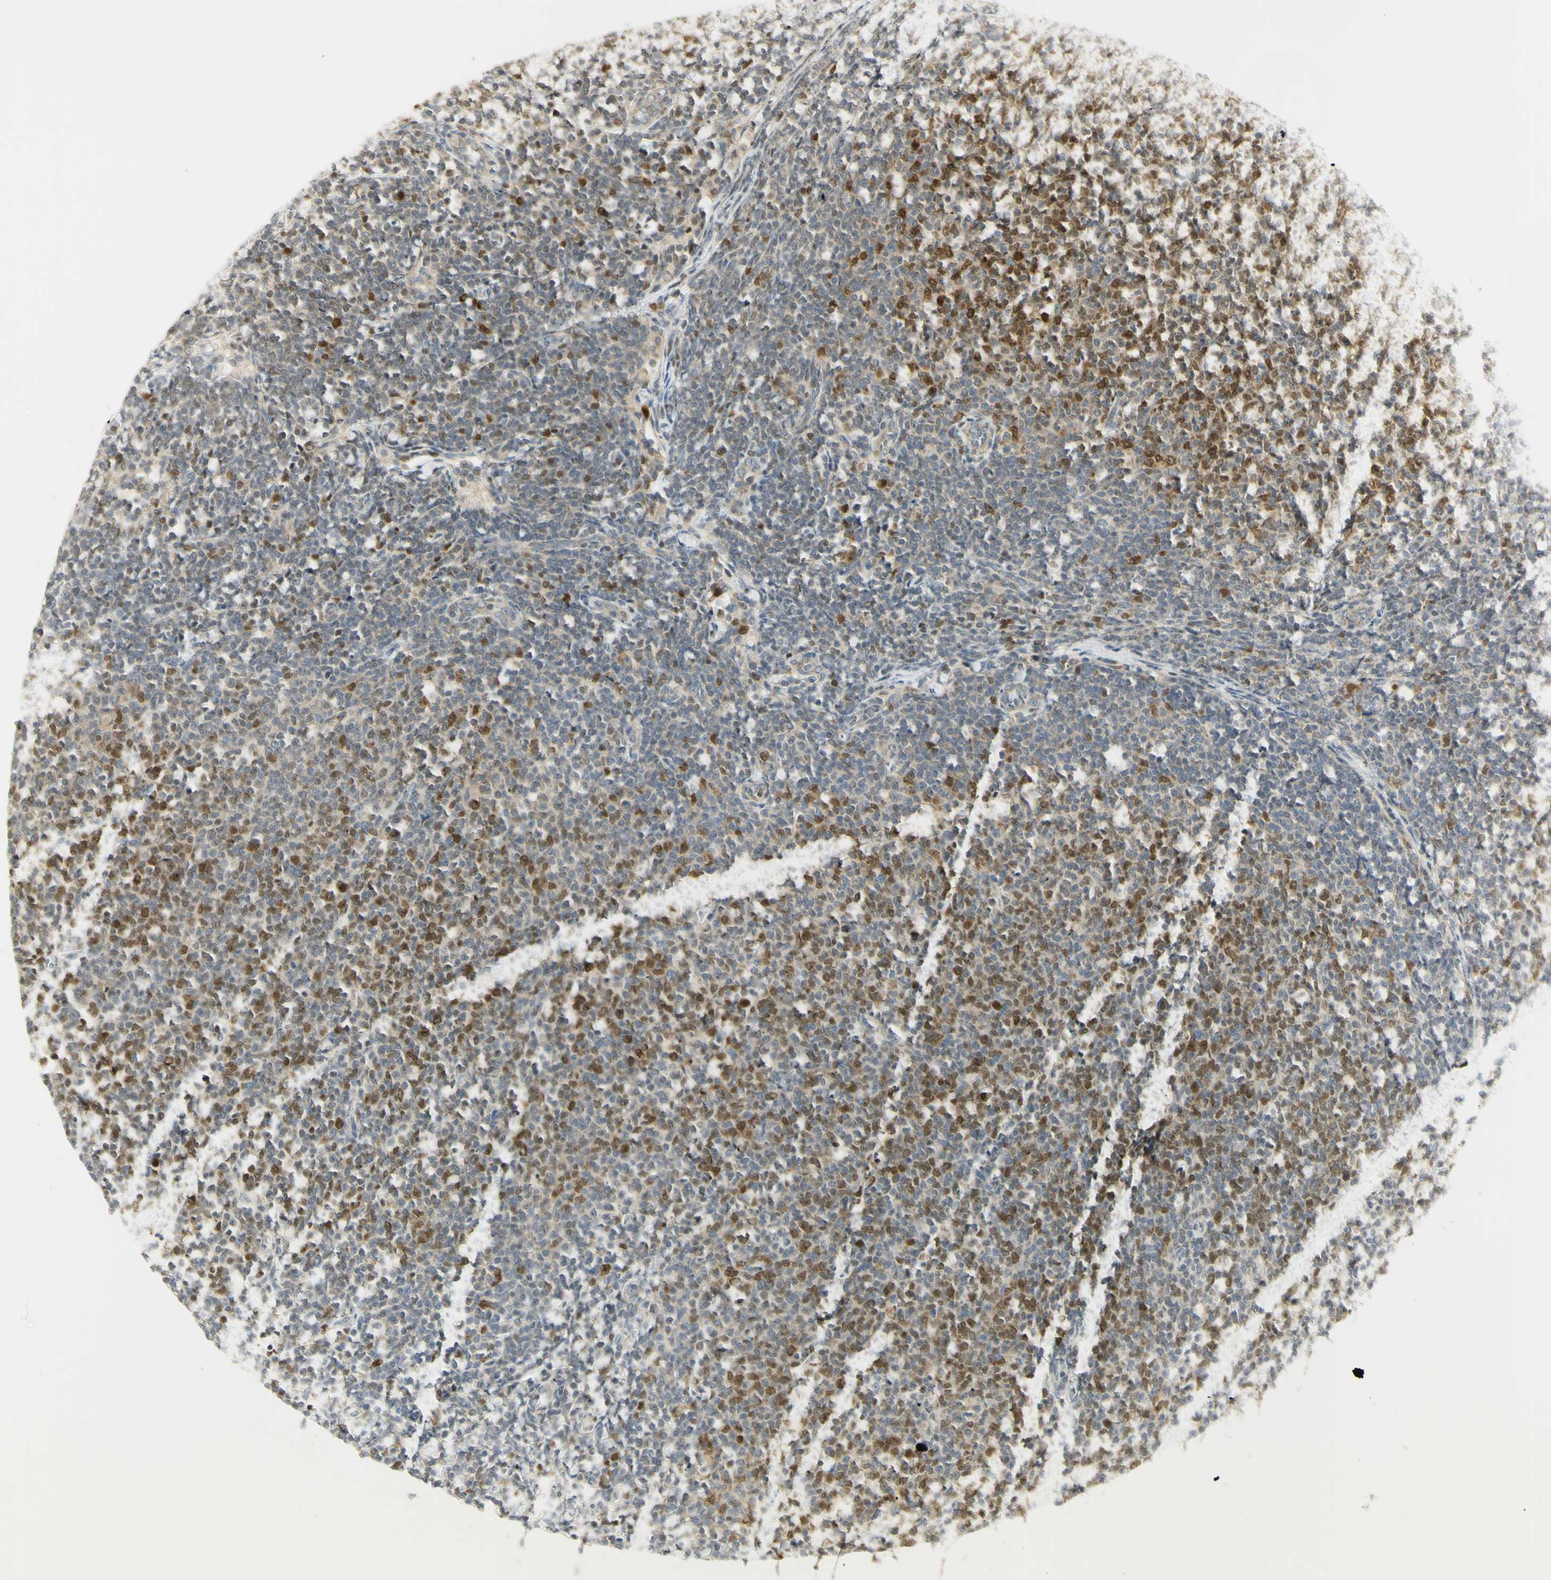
{"staining": {"intensity": "strong", "quantity": "25%-75%", "location": "cytoplasmic/membranous,nuclear"}, "tissue": "lymphoma", "cell_type": "Tumor cells", "image_type": "cancer", "snomed": [{"axis": "morphology", "description": "Malignant lymphoma, non-Hodgkin's type, Low grade"}, {"axis": "topography", "description": "Lymph node"}], "caption": "Immunohistochemical staining of malignant lymphoma, non-Hodgkin's type (low-grade) demonstrates high levels of strong cytoplasmic/membranous and nuclear protein positivity in approximately 25%-75% of tumor cells.", "gene": "KIF11", "patient": {"sex": "male", "age": 66}}